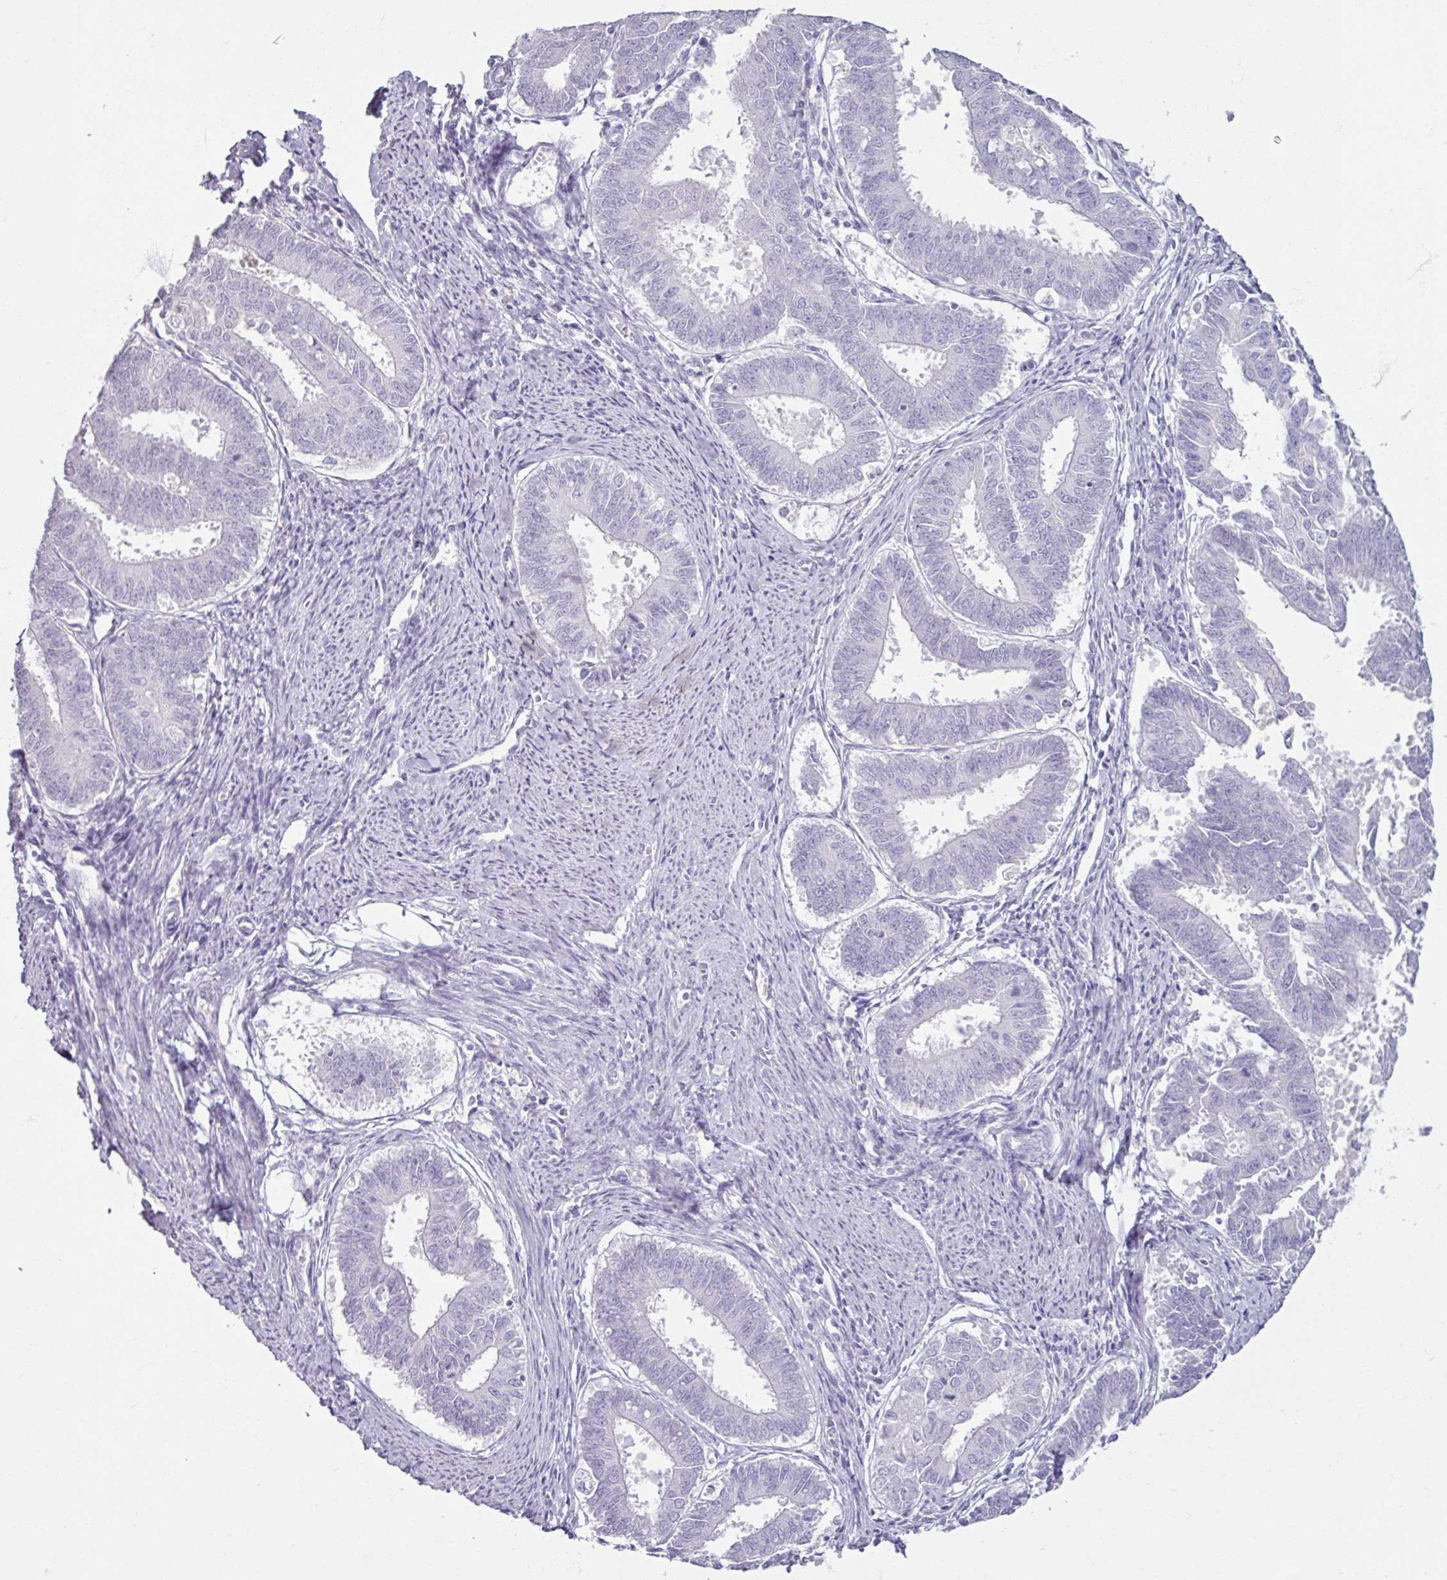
{"staining": {"intensity": "negative", "quantity": "none", "location": "none"}, "tissue": "endometrial cancer", "cell_type": "Tumor cells", "image_type": "cancer", "snomed": [{"axis": "morphology", "description": "Adenocarcinoma, NOS"}, {"axis": "topography", "description": "Endometrium"}], "caption": "Immunohistochemical staining of endometrial adenocarcinoma shows no significant staining in tumor cells.", "gene": "ARG1", "patient": {"sex": "female", "age": 73}}